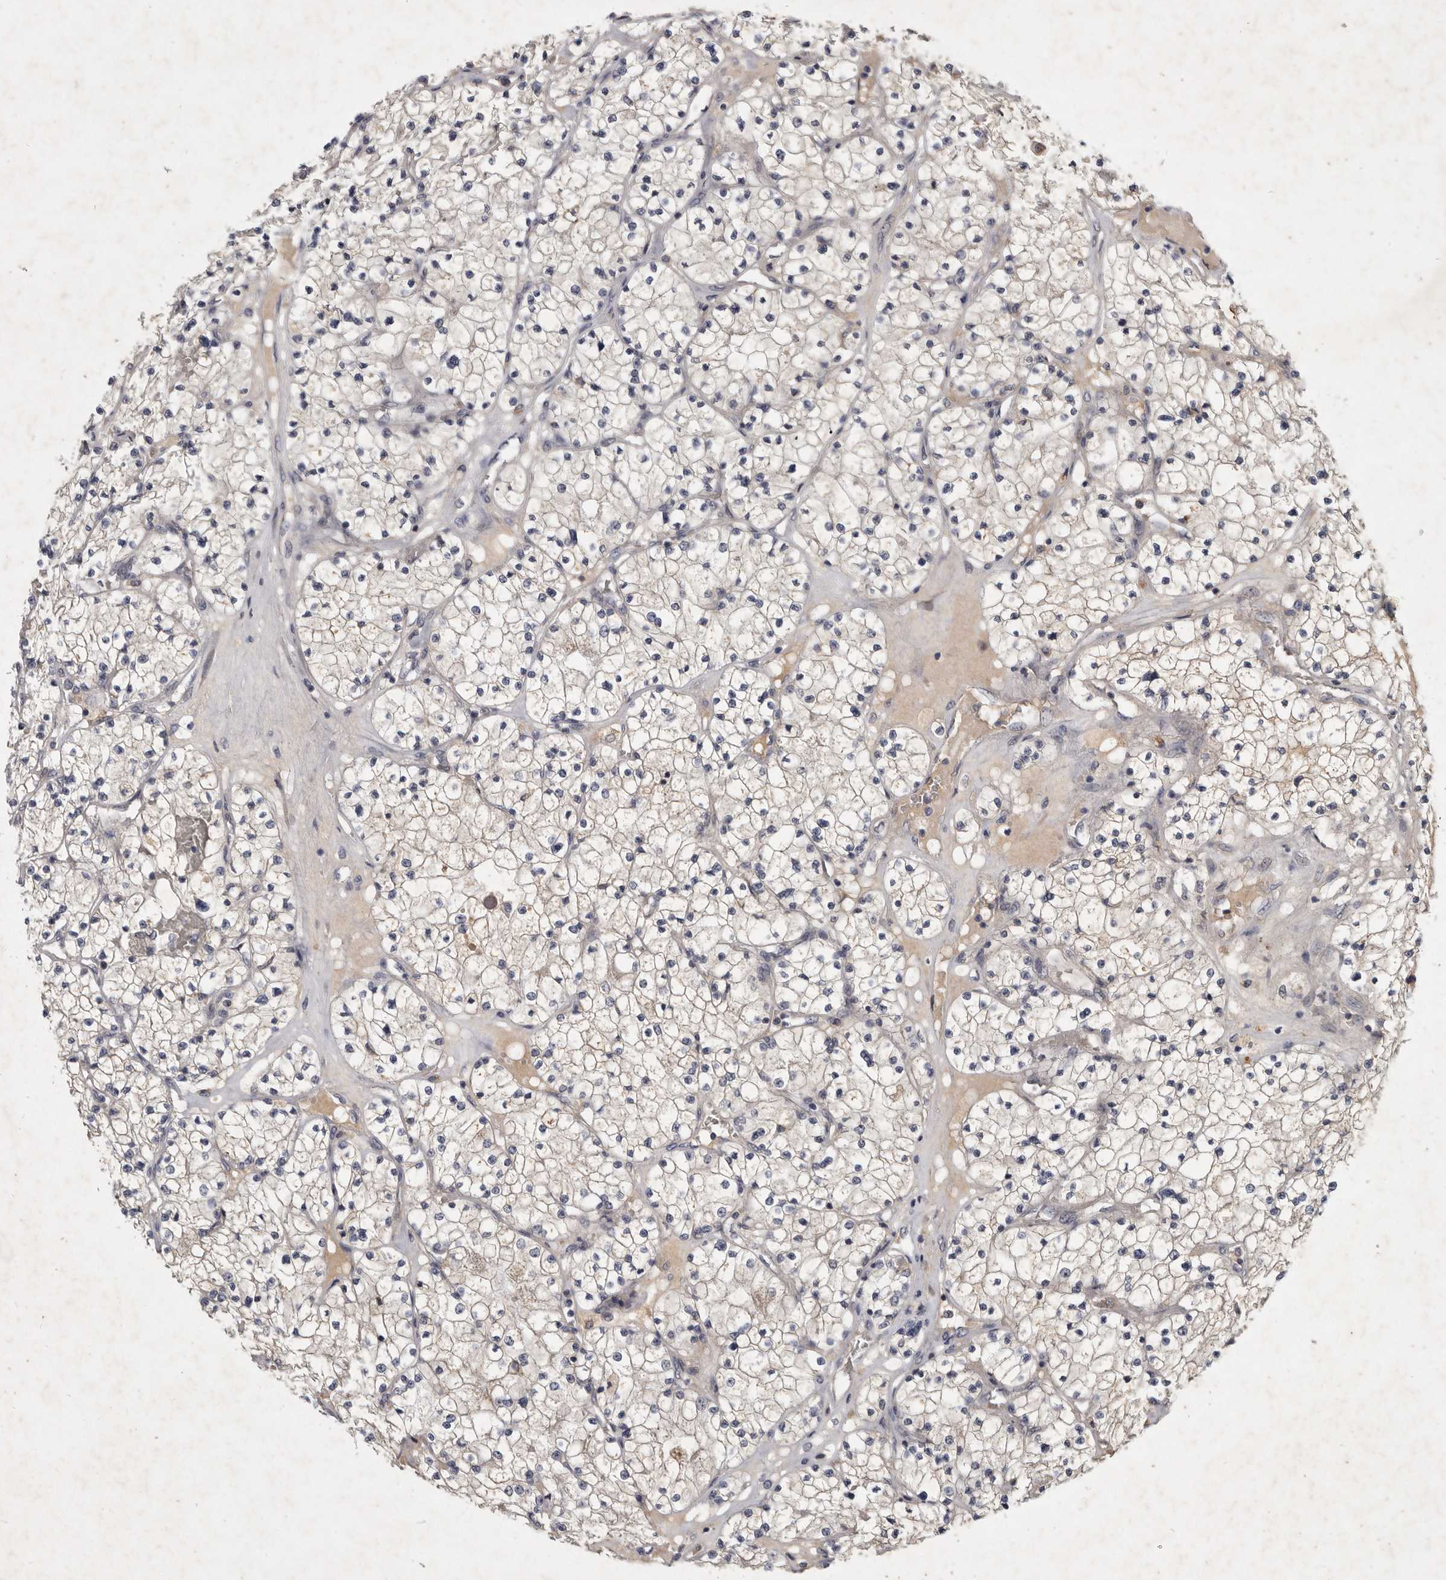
{"staining": {"intensity": "negative", "quantity": "none", "location": "none"}, "tissue": "renal cancer", "cell_type": "Tumor cells", "image_type": "cancer", "snomed": [{"axis": "morphology", "description": "Normal tissue, NOS"}, {"axis": "morphology", "description": "Adenocarcinoma, NOS"}, {"axis": "topography", "description": "Kidney"}], "caption": "Micrograph shows no protein staining in tumor cells of renal cancer (adenocarcinoma) tissue.", "gene": "SLC22A1", "patient": {"sex": "male", "age": 68}}